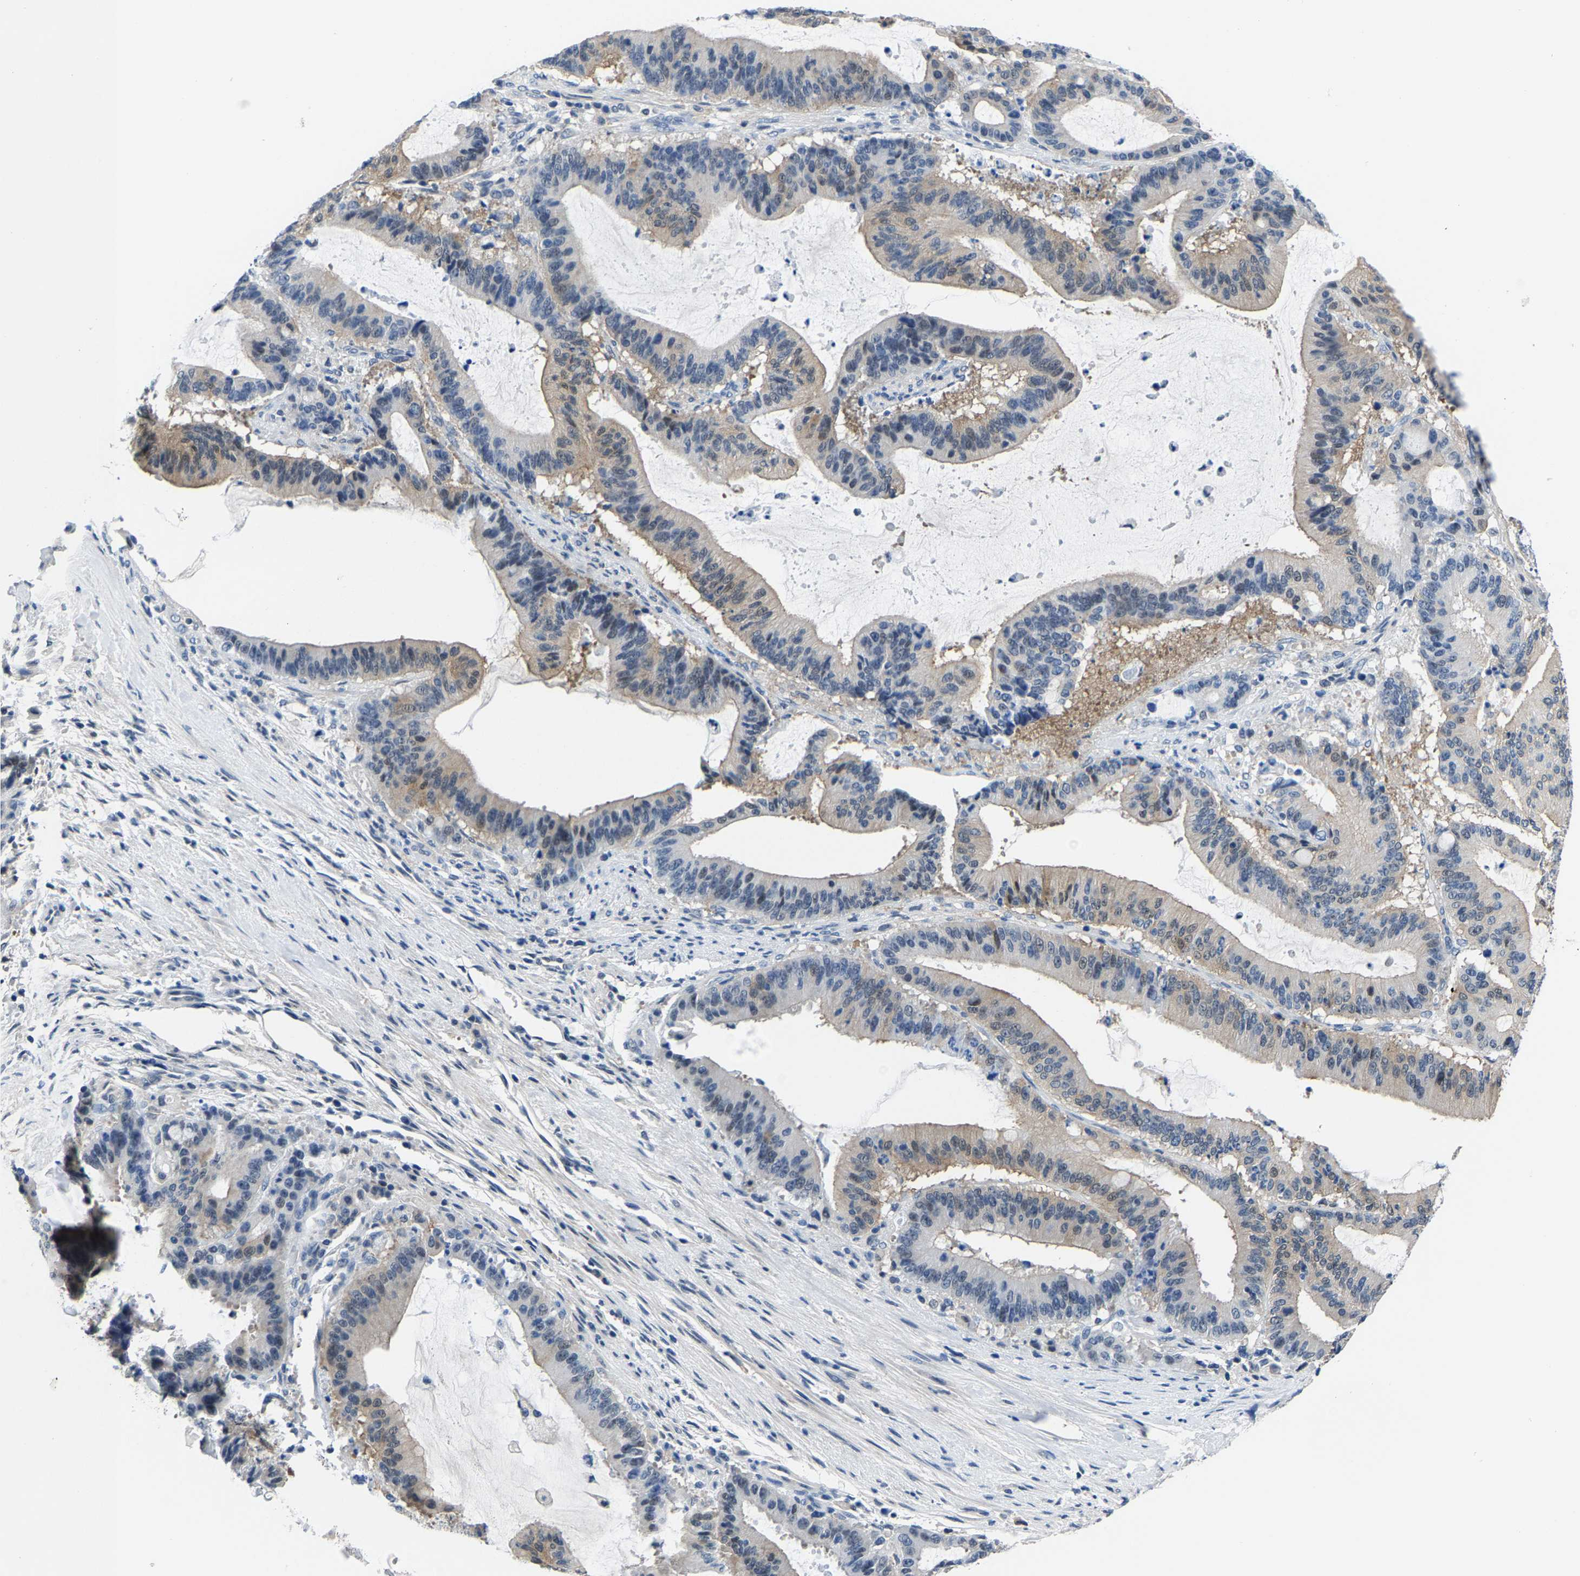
{"staining": {"intensity": "weak", "quantity": "25%-75%", "location": "cytoplasmic/membranous"}, "tissue": "liver cancer", "cell_type": "Tumor cells", "image_type": "cancer", "snomed": [{"axis": "morphology", "description": "Normal tissue, NOS"}, {"axis": "morphology", "description": "Cholangiocarcinoma"}, {"axis": "topography", "description": "Liver"}, {"axis": "topography", "description": "Peripheral nerve tissue"}], "caption": "A brown stain shows weak cytoplasmic/membranous expression of a protein in human cholangiocarcinoma (liver) tumor cells.", "gene": "SSH3", "patient": {"sex": "female", "age": 73}}